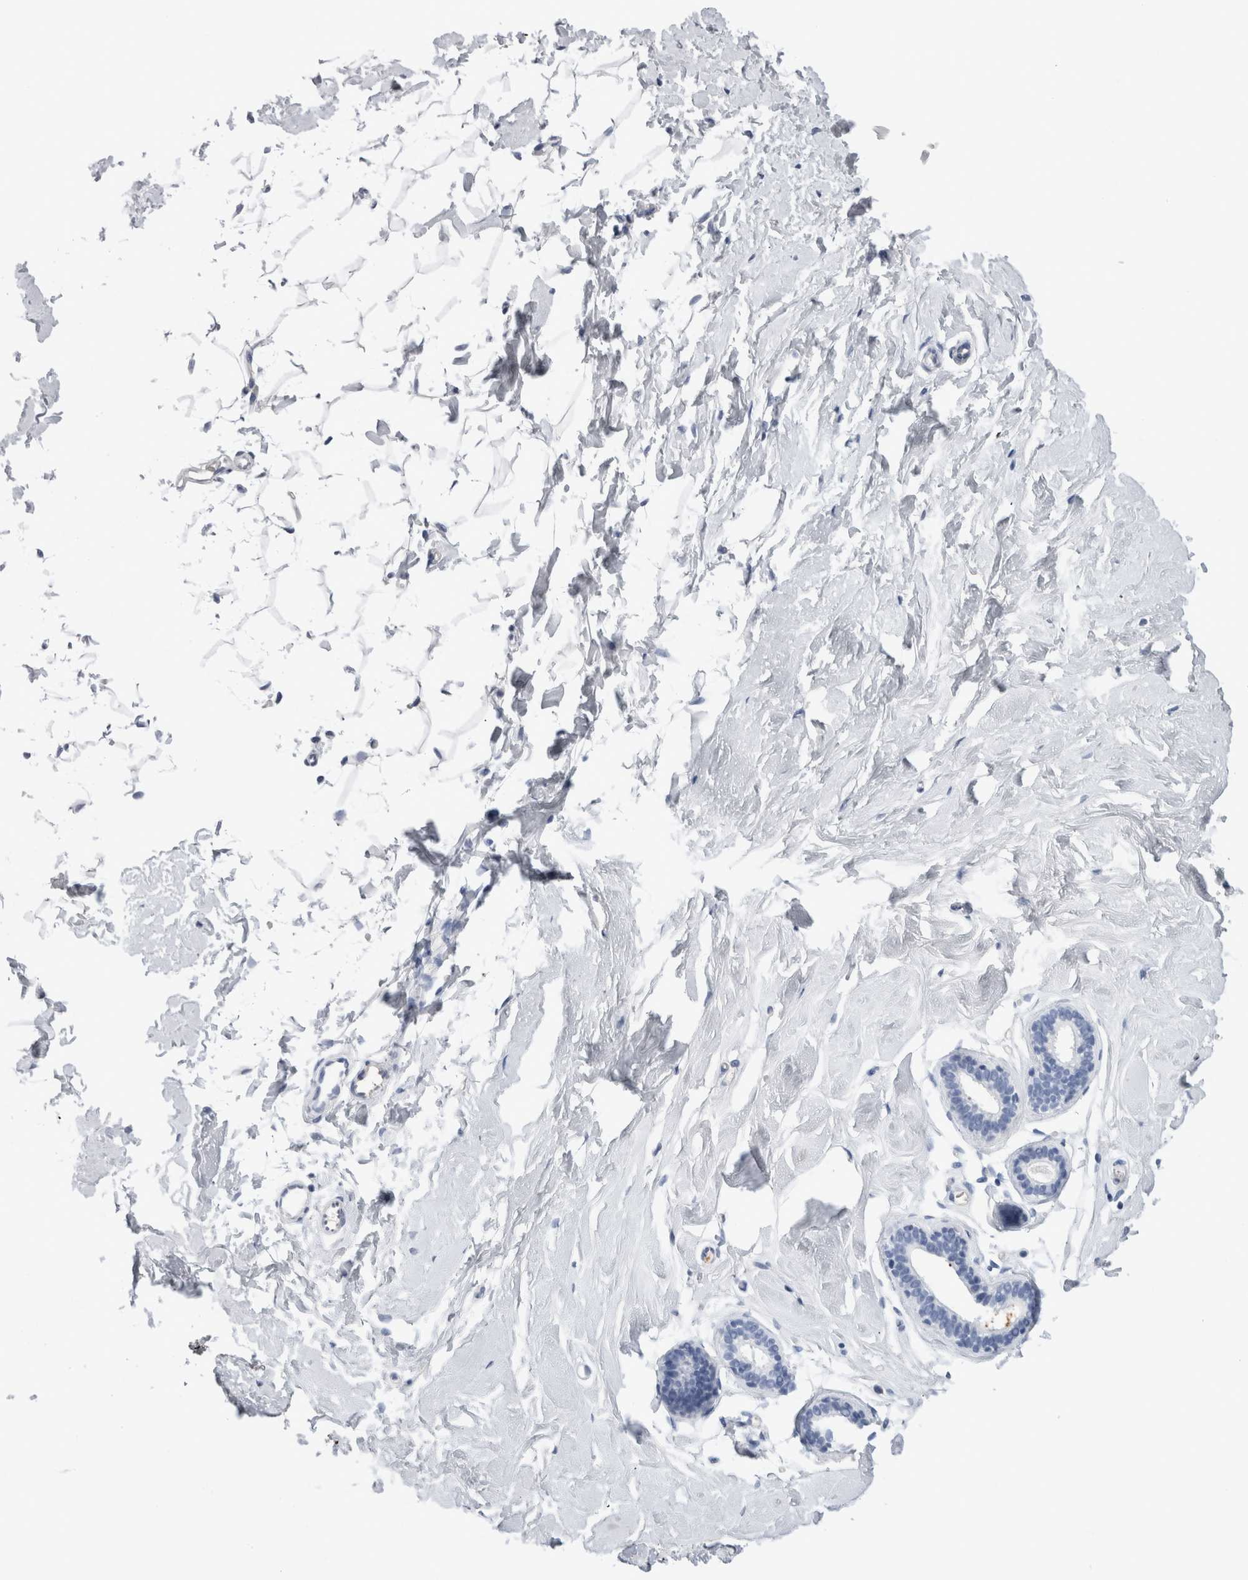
{"staining": {"intensity": "negative", "quantity": "none", "location": "none"}, "tissue": "breast", "cell_type": "Adipocytes", "image_type": "normal", "snomed": [{"axis": "morphology", "description": "Normal tissue, NOS"}, {"axis": "topography", "description": "Breast"}], "caption": "High magnification brightfield microscopy of benign breast stained with DAB (3,3'-diaminobenzidine) (brown) and counterstained with hematoxylin (blue): adipocytes show no significant positivity.", "gene": "S100A12", "patient": {"sex": "female", "age": 23}}